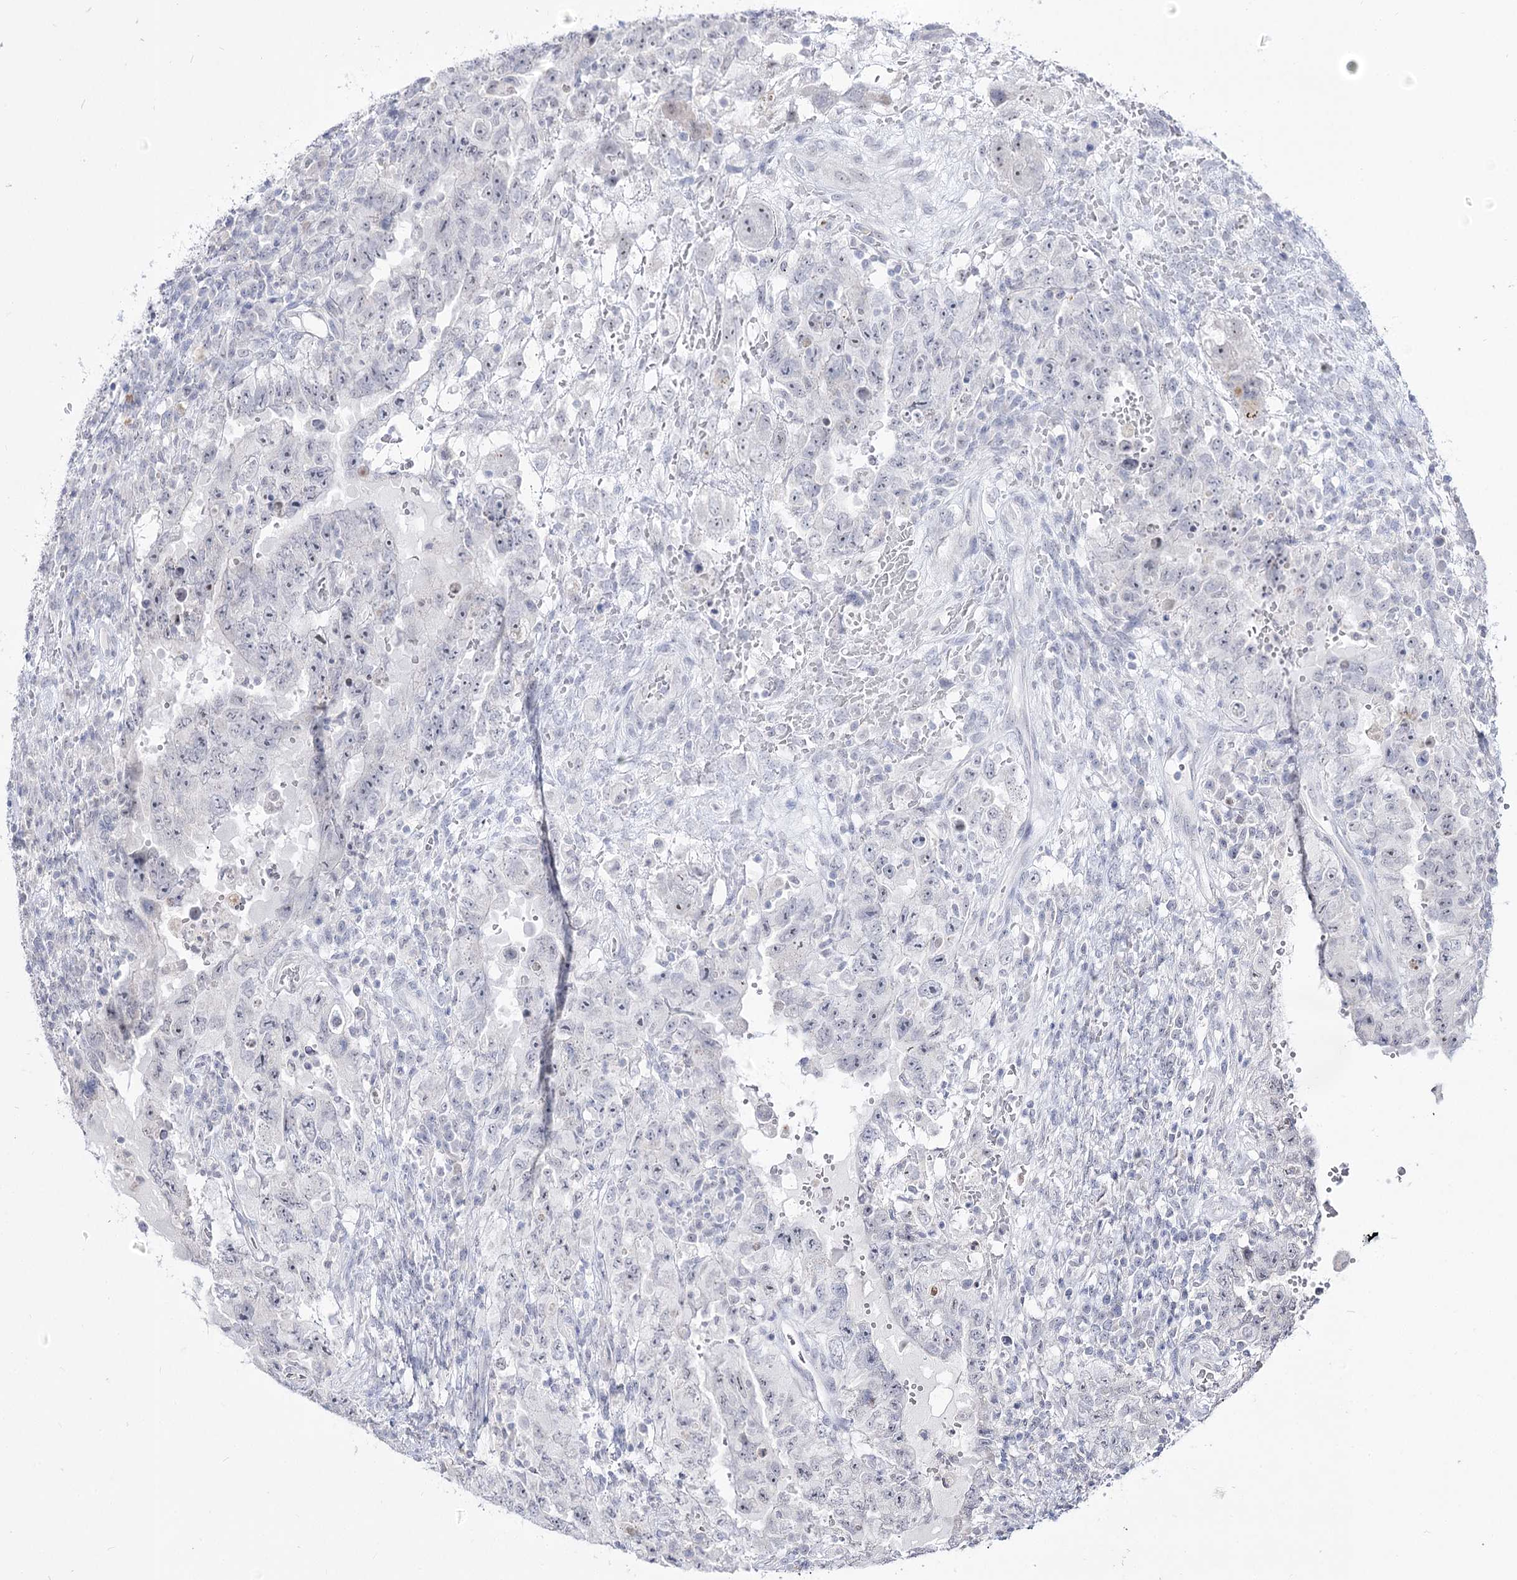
{"staining": {"intensity": "negative", "quantity": "none", "location": "none"}, "tissue": "testis cancer", "cell_type": "Tumor cells", "image_type": "cancer", "snomed": [{"axis": "morphology", "description": "Carcinoma, Embryonal, NOS"}, {"axis": "topography", "description": "Testis"}], "caption": "Micrograph shows no significant protein expression in tumor cells of testis cancer (embryonal carcinoma).", "gene": "DDX50", "patient": {"sex": "male", "age": 26}}